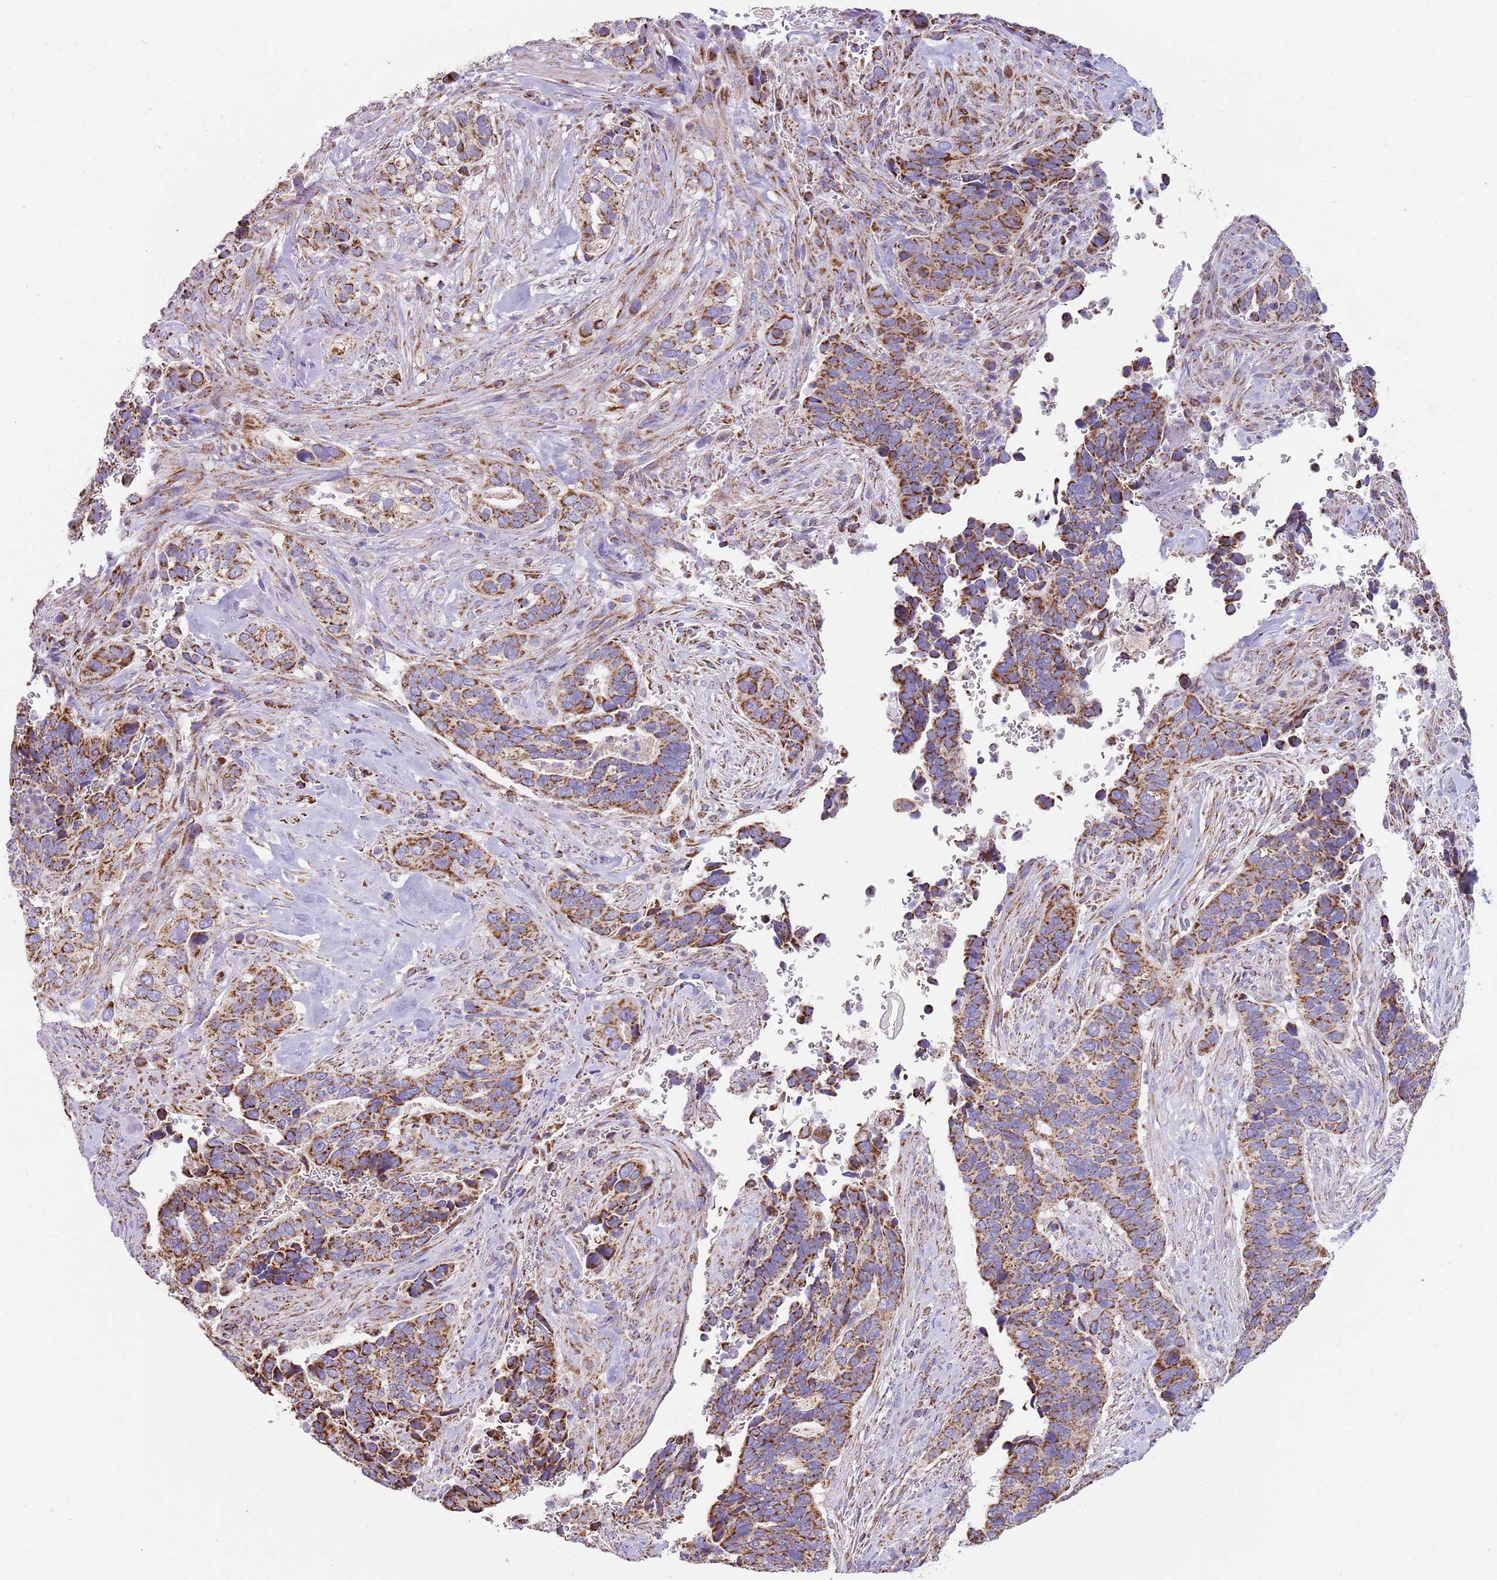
{"staining": {"intensity": "strong", "quantity": ">75%", "location": "cytoplasmic/membranous"}, "tissue": "cervical cancer", "cell_type": "Tumor cells", "image_type": "cancer", "snomed": [{"axis": "morphology", "description": "Squamous cell carcinoma, NOS"}, {"axis": "topography", "description": "Cervix"}], "caption": "Protein expression analysis of cervical squamous cell carcinoma shows strong cytoplasmic/membranous staining in about >75% of tumor cells. (Brightfield microscopy of DAB IHC at high magnification).", "gene": "TTLL1", "patient": {"sex": "female", "age": 38}}